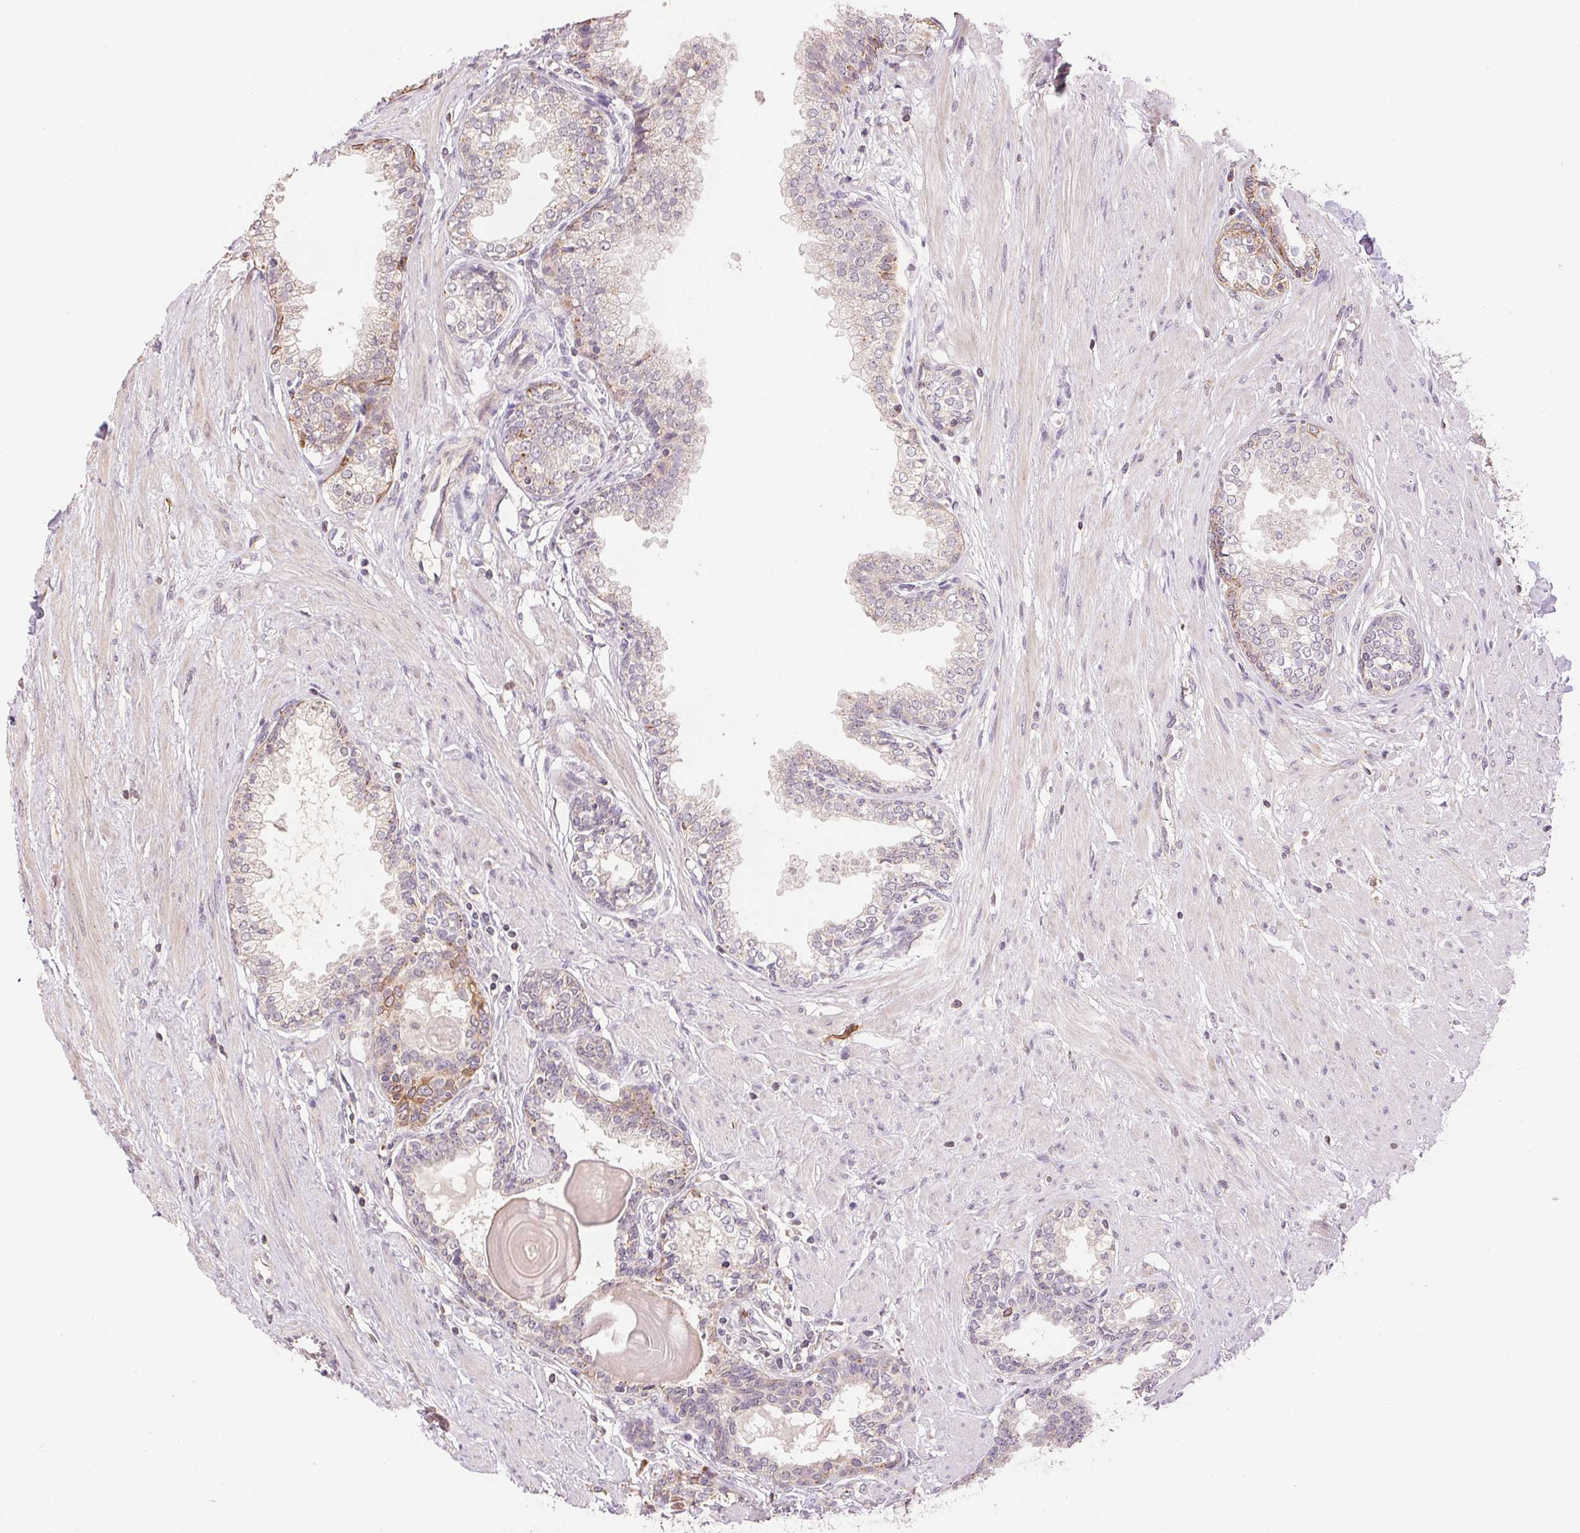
{"staining": {"intensity": "weak", "quantity": "<25%", "location": "cytoplasmic/membranous"}, "tissue": "prostate", "cell_type": "Glandular cells", "image_type": "normal", "snomed": [{"axis": "morphology", "description": "Normal tissue, NOS"}, {"axis": "topography", "description": "Prostate"}], "caption": "Benign prostate was stained to show a protein in brown. There is no significant positivity in glandular cells. The staining is performed using DAB brown chromogen with nuclei counter-stained in using hematoxylin.", "gene": "TMEM253", "patient": {"sex": "male", "age": 55}}